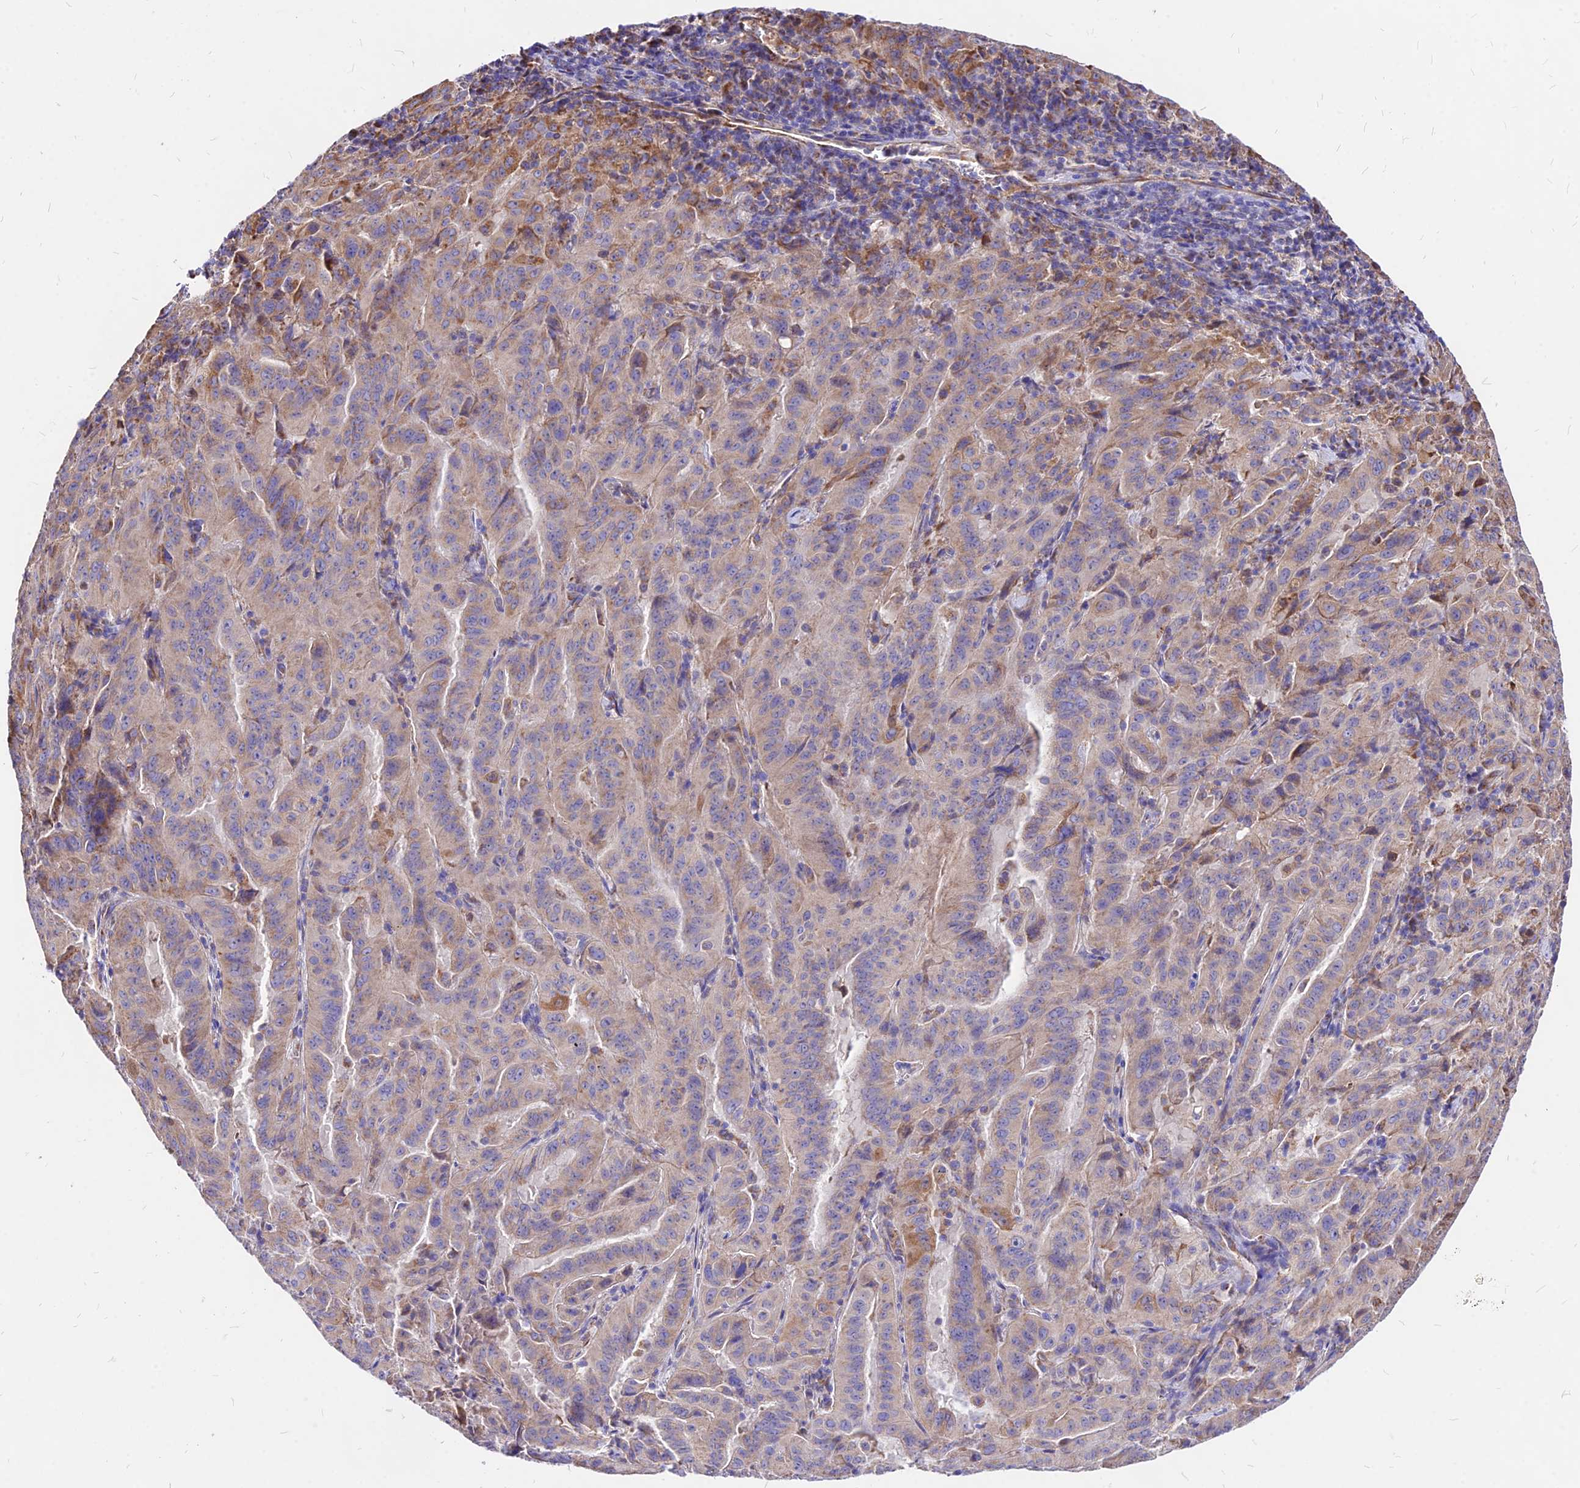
{"staining": {"intensity": "weak", "quantity": "<25%", "location": "cytoplasmic/membranous"}, "tissue": "pancreatic cancer", "cell_type": "Tumor cells", "image_type": "cancer", "snomed": [{"axis": "morphology", "description": "Adenocarcinoma, NOS"}, {"axis": "topography", "description": "Pancreas"}], "caption": "High power microscopy histopathology image of an immunohistochemistry micrograph of pancreatic adenocarcinoma, revealing no significant staining in tumor cells.", "gene": "MRPL3", "patient": {"sex": "male", "age": 63}}